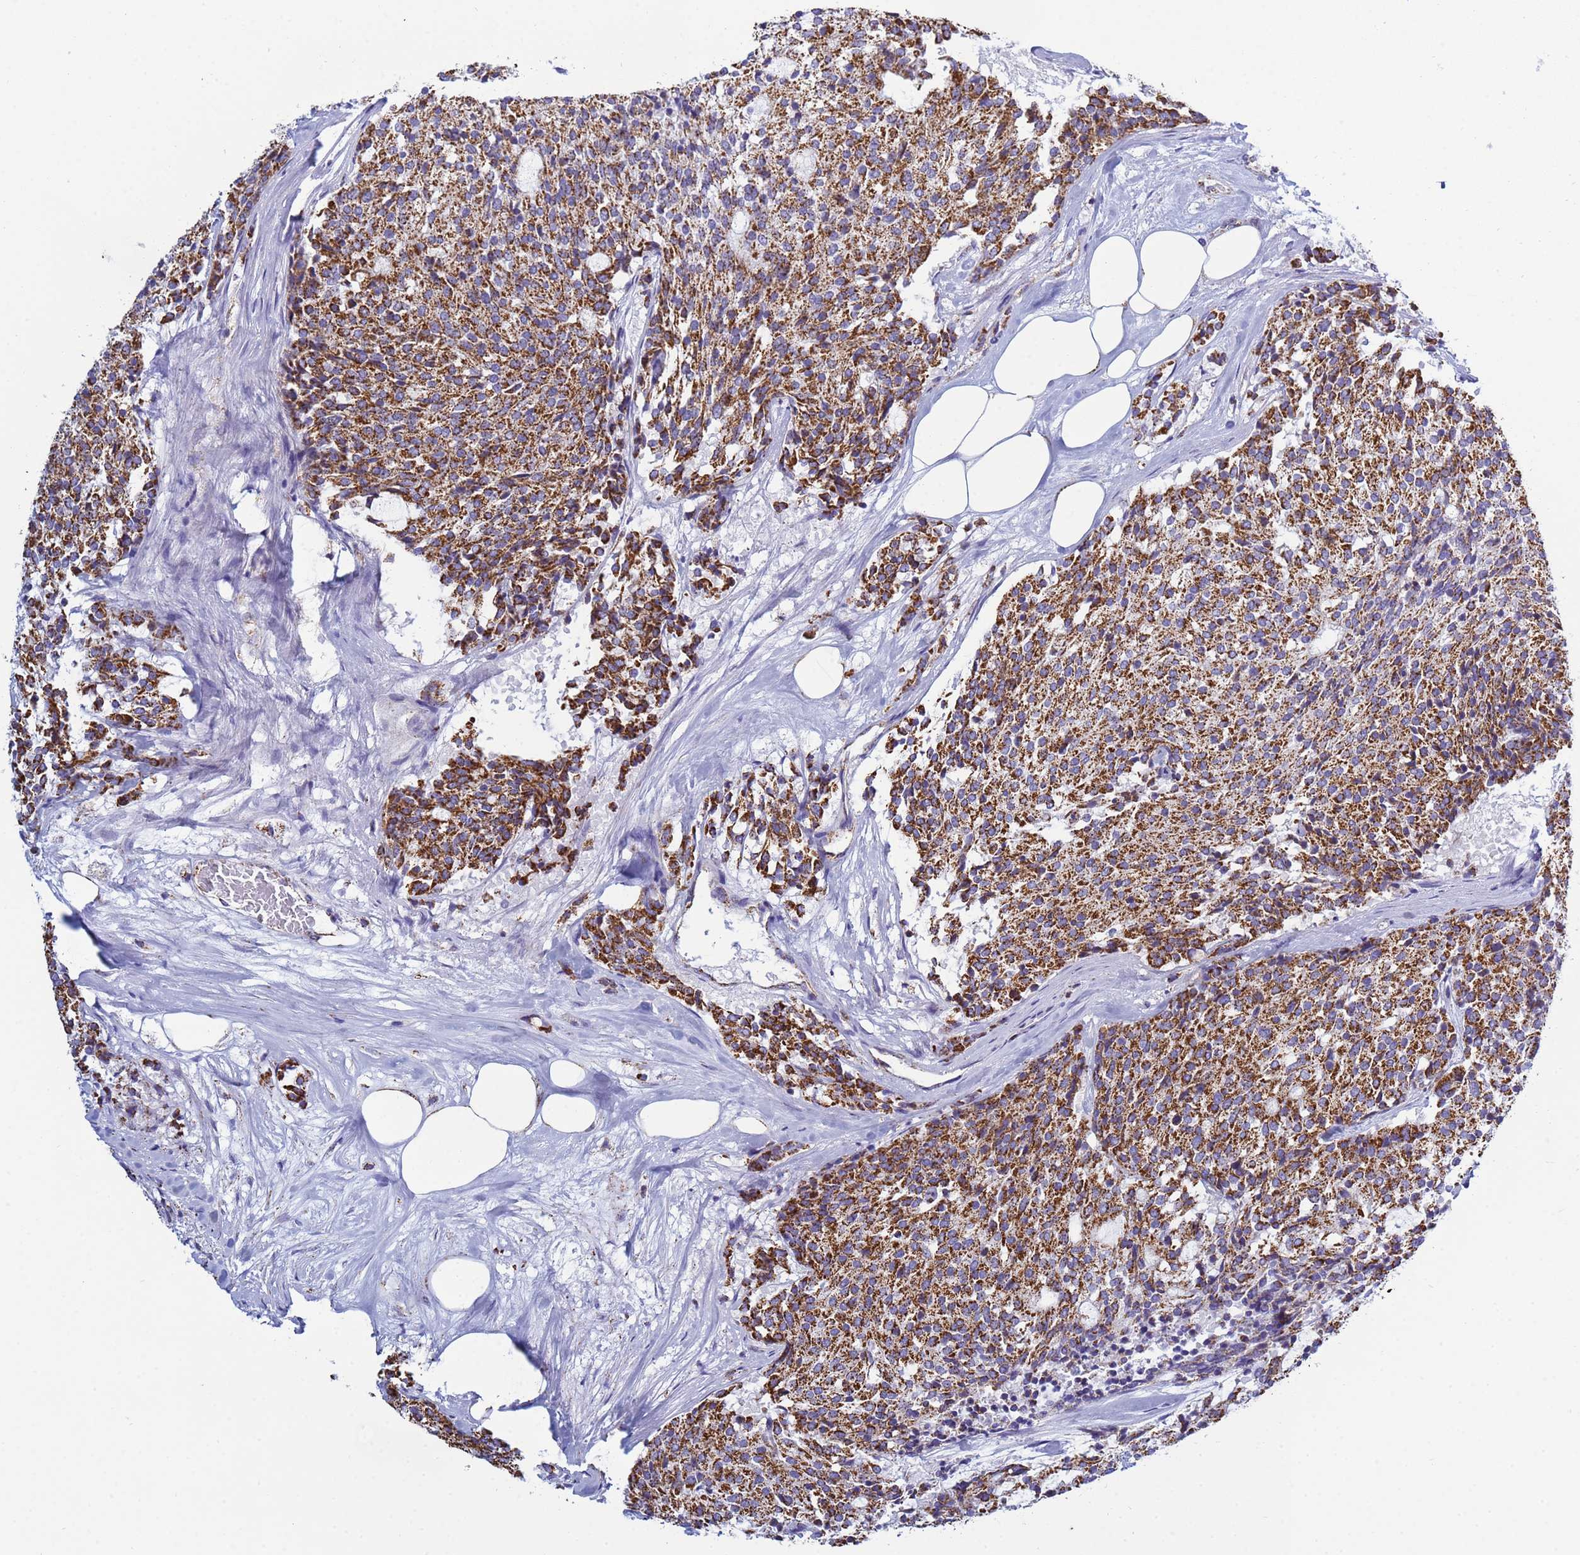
{"staining": {"intensity": "strong", "quantity": ">75%", "location": "cytoplasmic/membranous"}, "tissue": "carcinoid", "cell_type": "Tumor cells", "image_type": "cancer", "snomed": [{"axis": "morphology", "description": "Carcinoid, malignant, NOS"}, {"axis": "topography", "description": "Pancreas"}], "caption": "An image of carcinoid stained for a protein shows strong cytoplasmic/membranous brown staining in tumor cells.", "gene": "COQ4", "patient": {"sex": "female", "age": 54}}